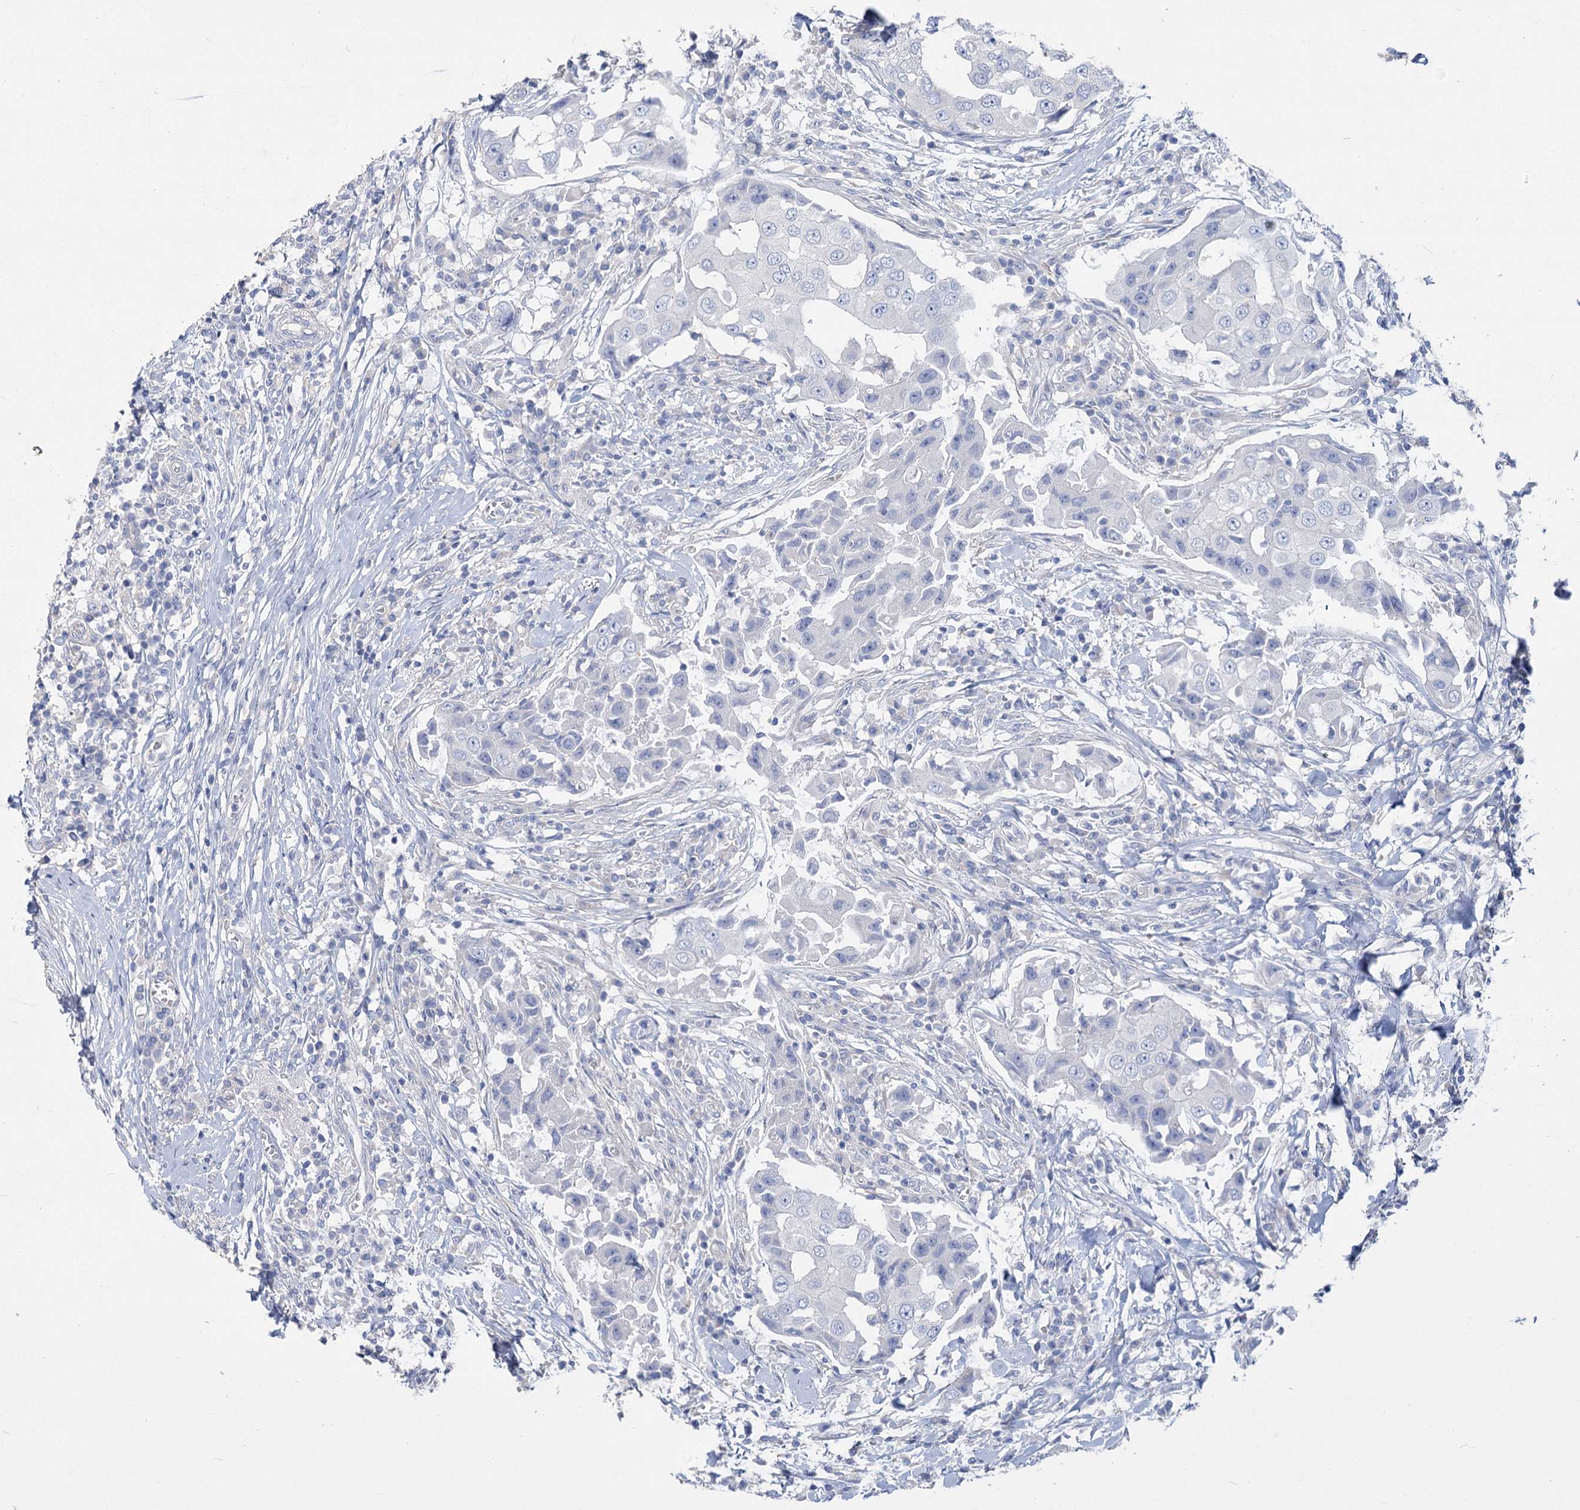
{"staining": {"intensity": "negative", "quantity": "none", "location": "none"}, "tissue": "breast cancer", "cell_type": "Tumor cells", "image_type": "cancer", "snomed": [{"axis": "morphology", "description": "Duct carcinoma"}, {"axis": "topography", "description": "Breast"}], "caption": "A photomicrograph of breast cancer (intraductal carcinoma) stained for a protein shows no brown staining in tumor cells.", "gene": "SLC9A3", "patient": {"sex": "female", "age": 27}}